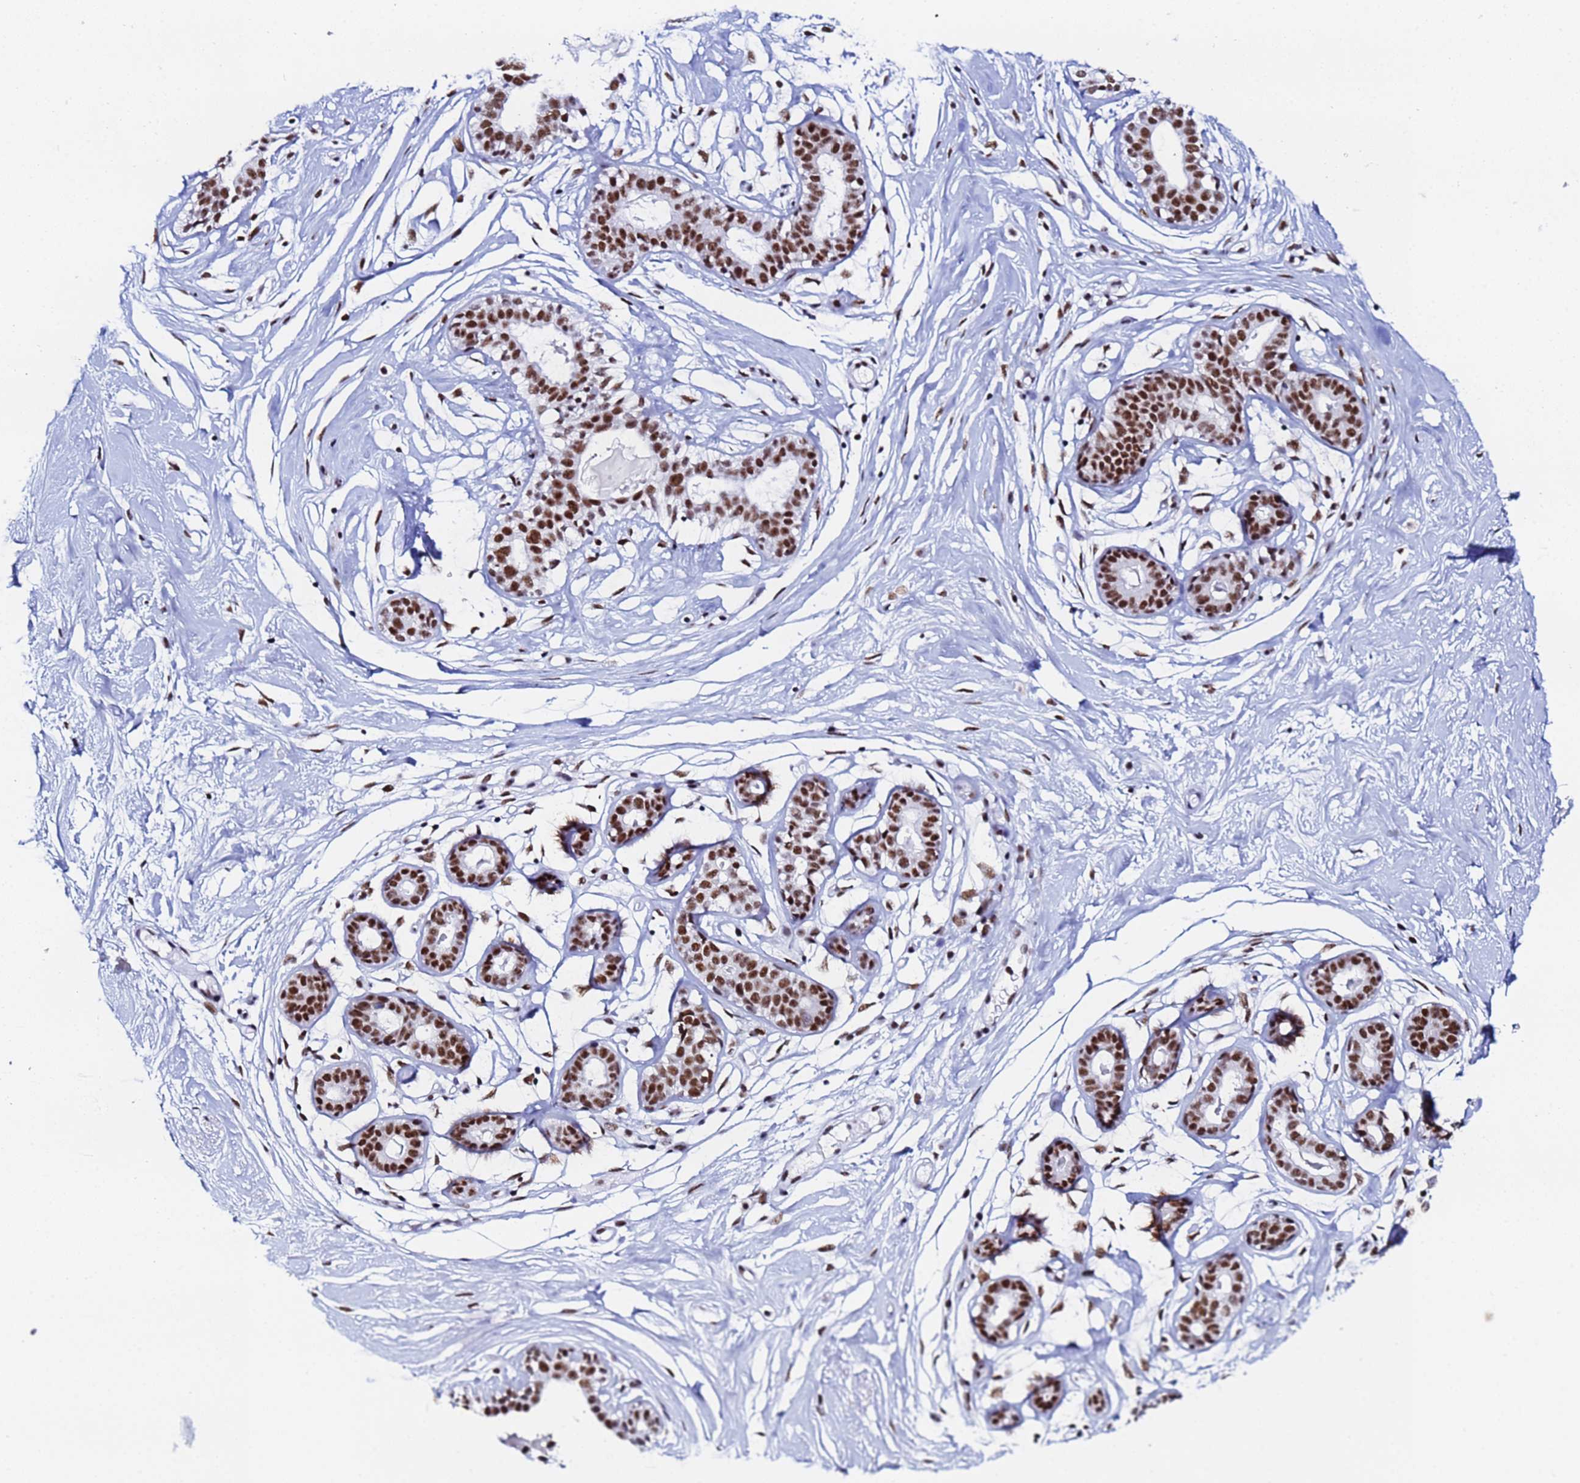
{"staining": {"intensity": "moderate", "quantity": ">75%", "location": "nuclear"}, "tissue": "breast", "cell_type": "Adipocytes", "image_type": "normal", "snomed": [{"axis": "morphology", "description": "Normal tissue, NOS"}, {"axis": "morphology", "description": "Adenoma, NOS"}, {"axis": "topography", "description": "Breast"}], "caption": "Protein expression analysis of normal breast exhibits moderate nuclear staining in about >75% of adipocytes.", "gene": "SNRPA1", "patient": {"sex": "female", "age": 23}}